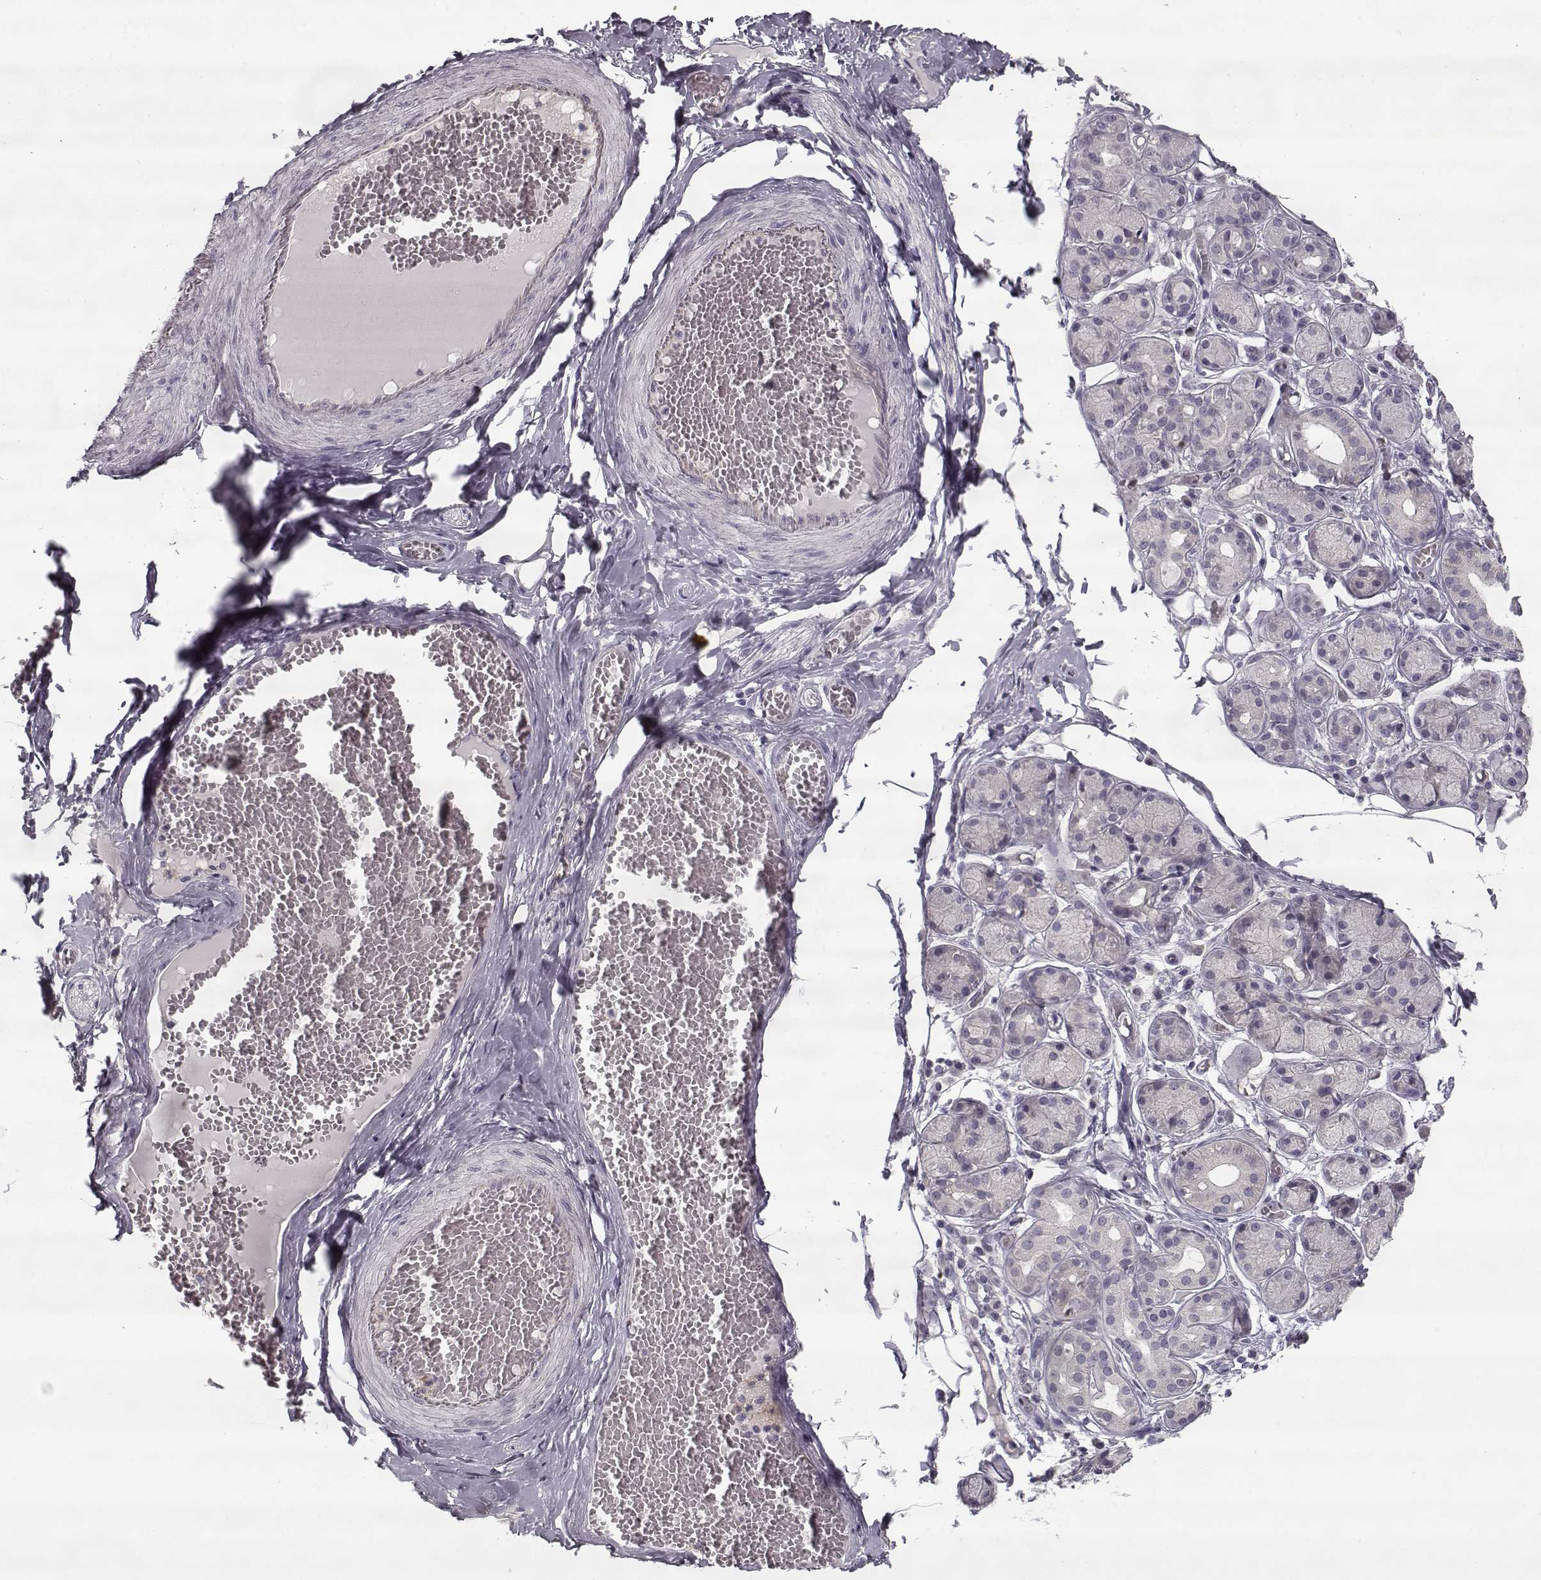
{"staining": {"intensity": "negative", "quantity": "none", "location": "none"}, "tissue": "salivary gland", "cell_type": "Glandular cells", "image_type": "normal", "snomed": [{"axis": "morphology", "description": "Normal tissue, NOS"}, {"axis": "topography", "description": "Salivary gland"}, {"axis": "topography", "description": "Peripheral nerve tissue"}], "caption": "Glandular cells are negative for protein expression in benign human salivary gland. (DAB (3,3'-diaminobenzidine) immunohistochemistry (IHC), high magnification).", "gene": "PNMT", "patient": {"sex": "male", "age": 71}}